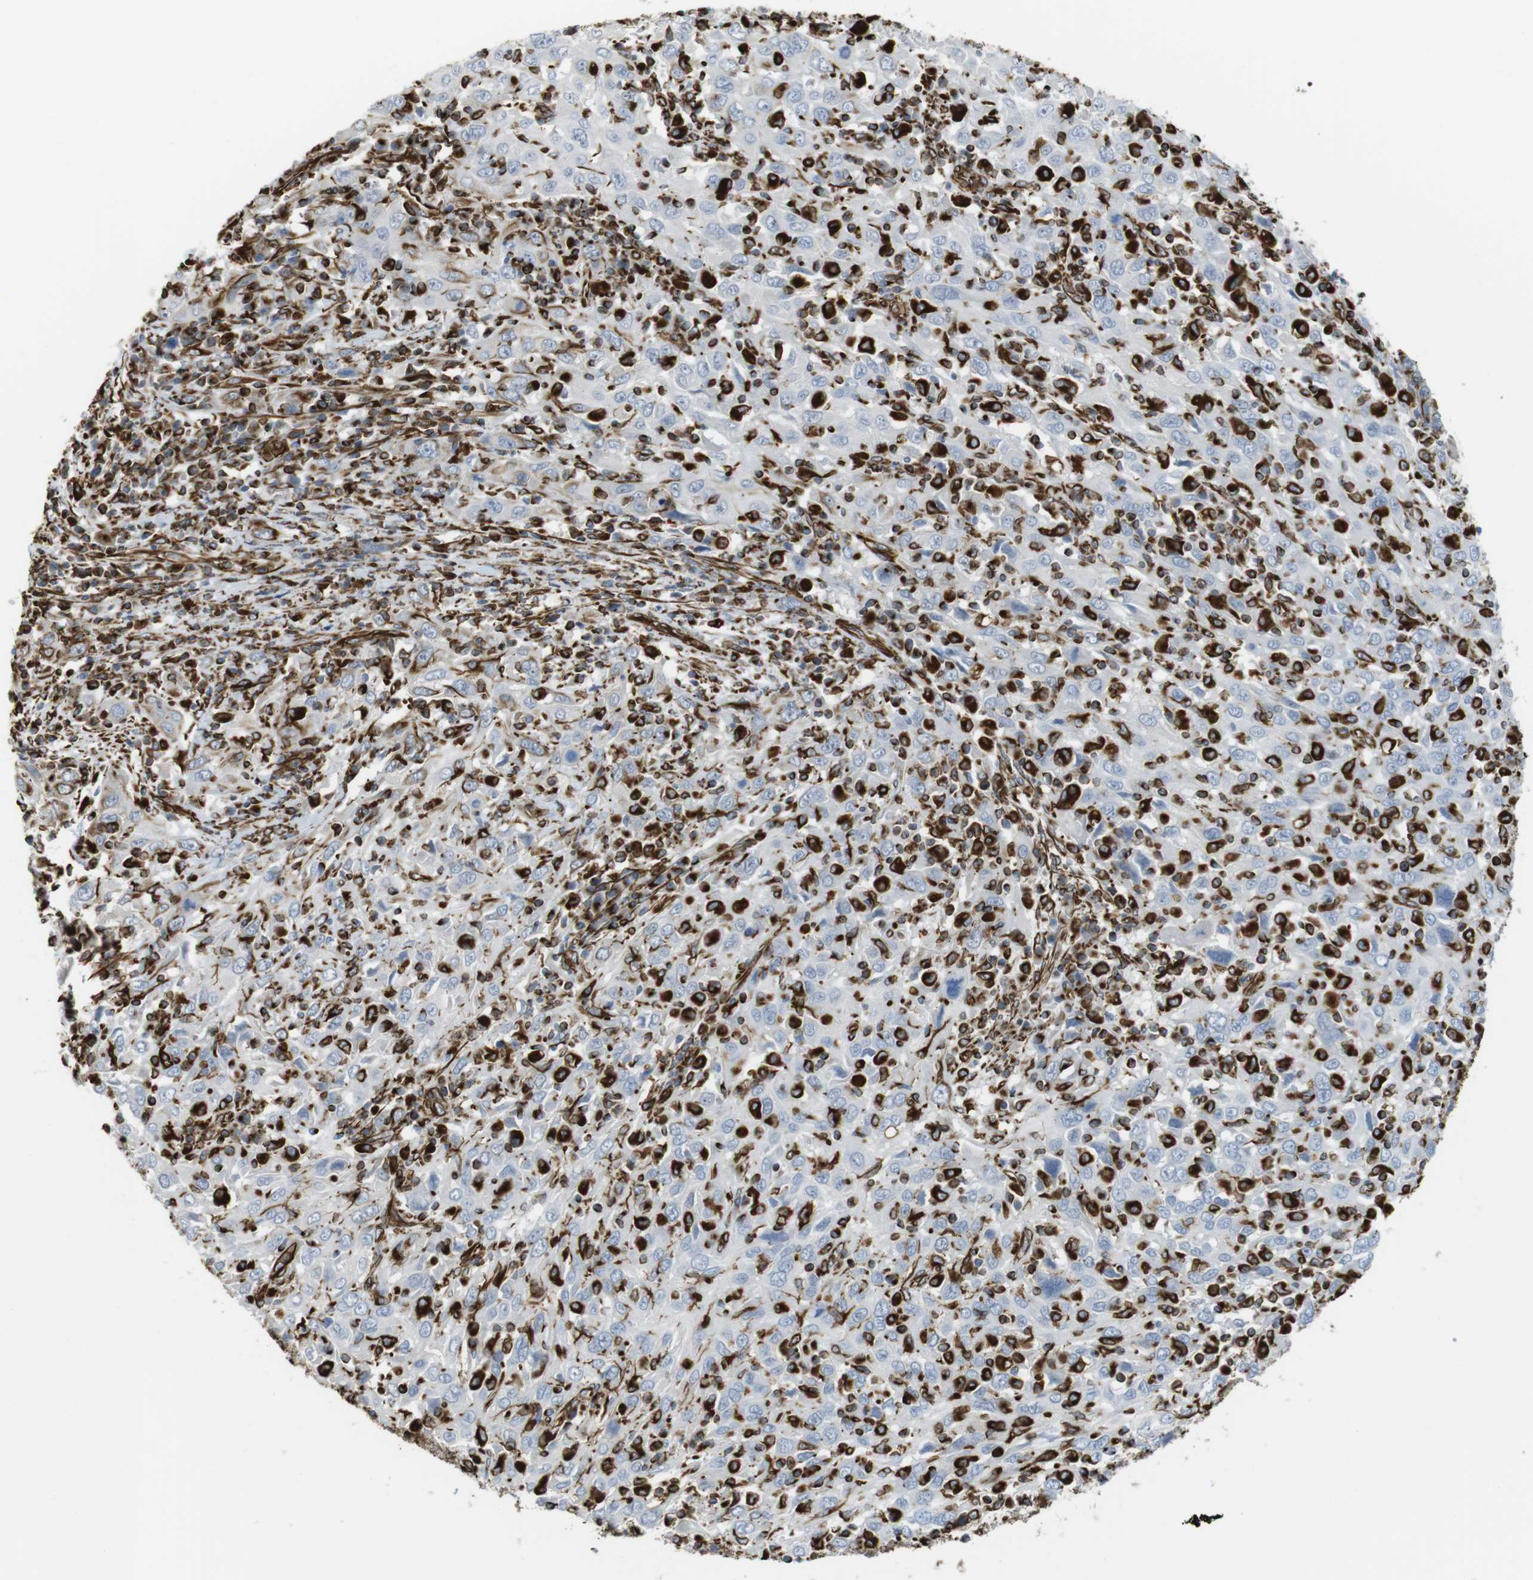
{"staining": {"intensity": "negative", "quantity": "none", "location": "none"}, "tissue": "cervical cancer", "cell_type": "Tumor cells", "image_type": "cancer", "snomed": [{"axis": "morphology", "description": "Squamous cell carcinoma, NOS"}, {"axis": "topography", "description": "Cervix"}], "caption": "Immunohistochemical staining of human cervical cancer (squamous cell carcinoma) displays no significant staining in tumor cells.", "gene": "RALGPS1", "patient": {"sex": "female", "age": 46}}